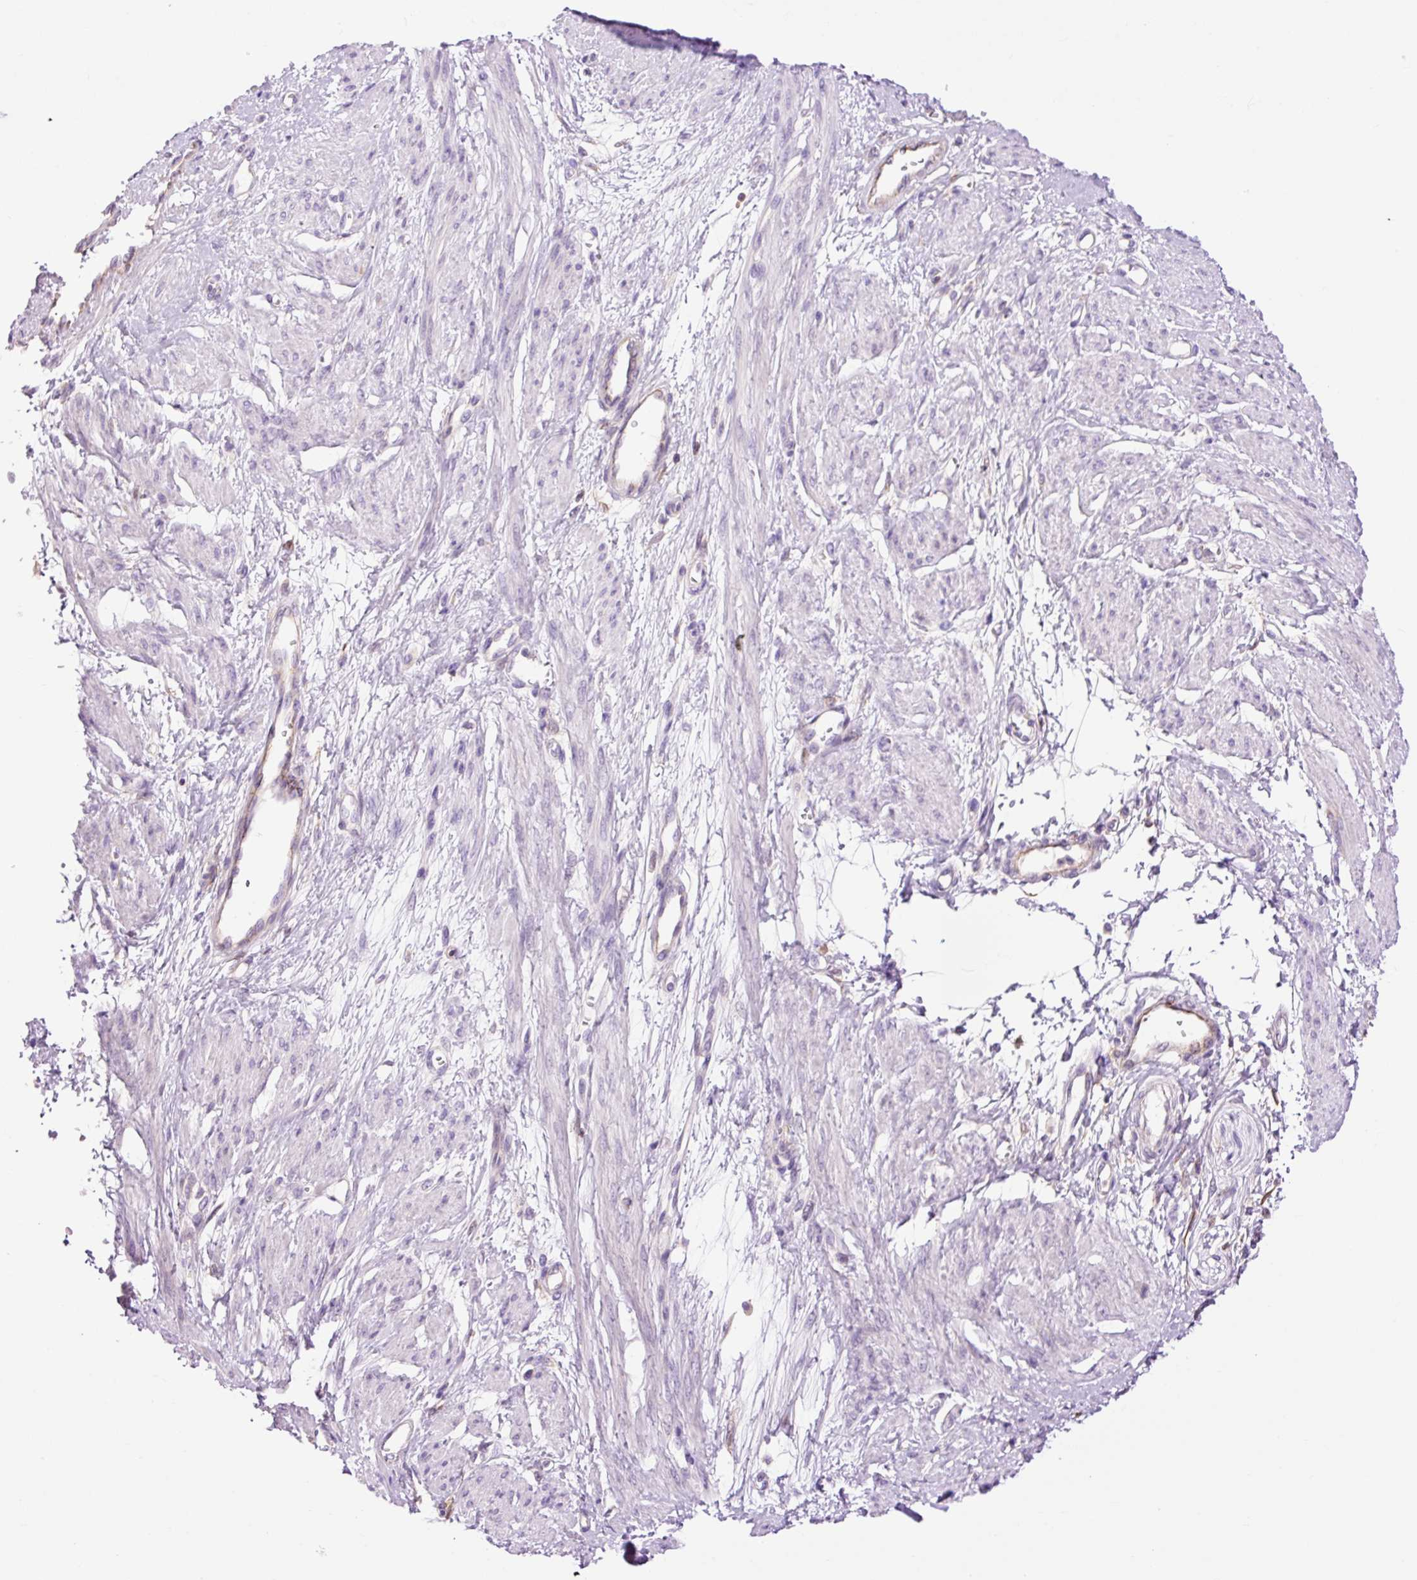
{"staining": {"intensity": "negative", "quantity": "none", "location": "none"}, "tissue": "smooth muscle", "cell_type": "Smooth muscle cells", "image_type": "normal", "snomed": [{"axis": "morphology", "description": "Normal tissue, NOS"}, {"axis": "topography", "description": "Smooth muscle"}, {"axis": "topography", "description": "Uterus"}], "caption": "This image is of normal smooth muscle stained with immunohistochemistry (IHC) to label a protein in brown with the nuclei are counter-stained blue. There is no expression in smooth muscle cells.", "gene": "CD83", "patient": {"sex": "female", "age": 39}}